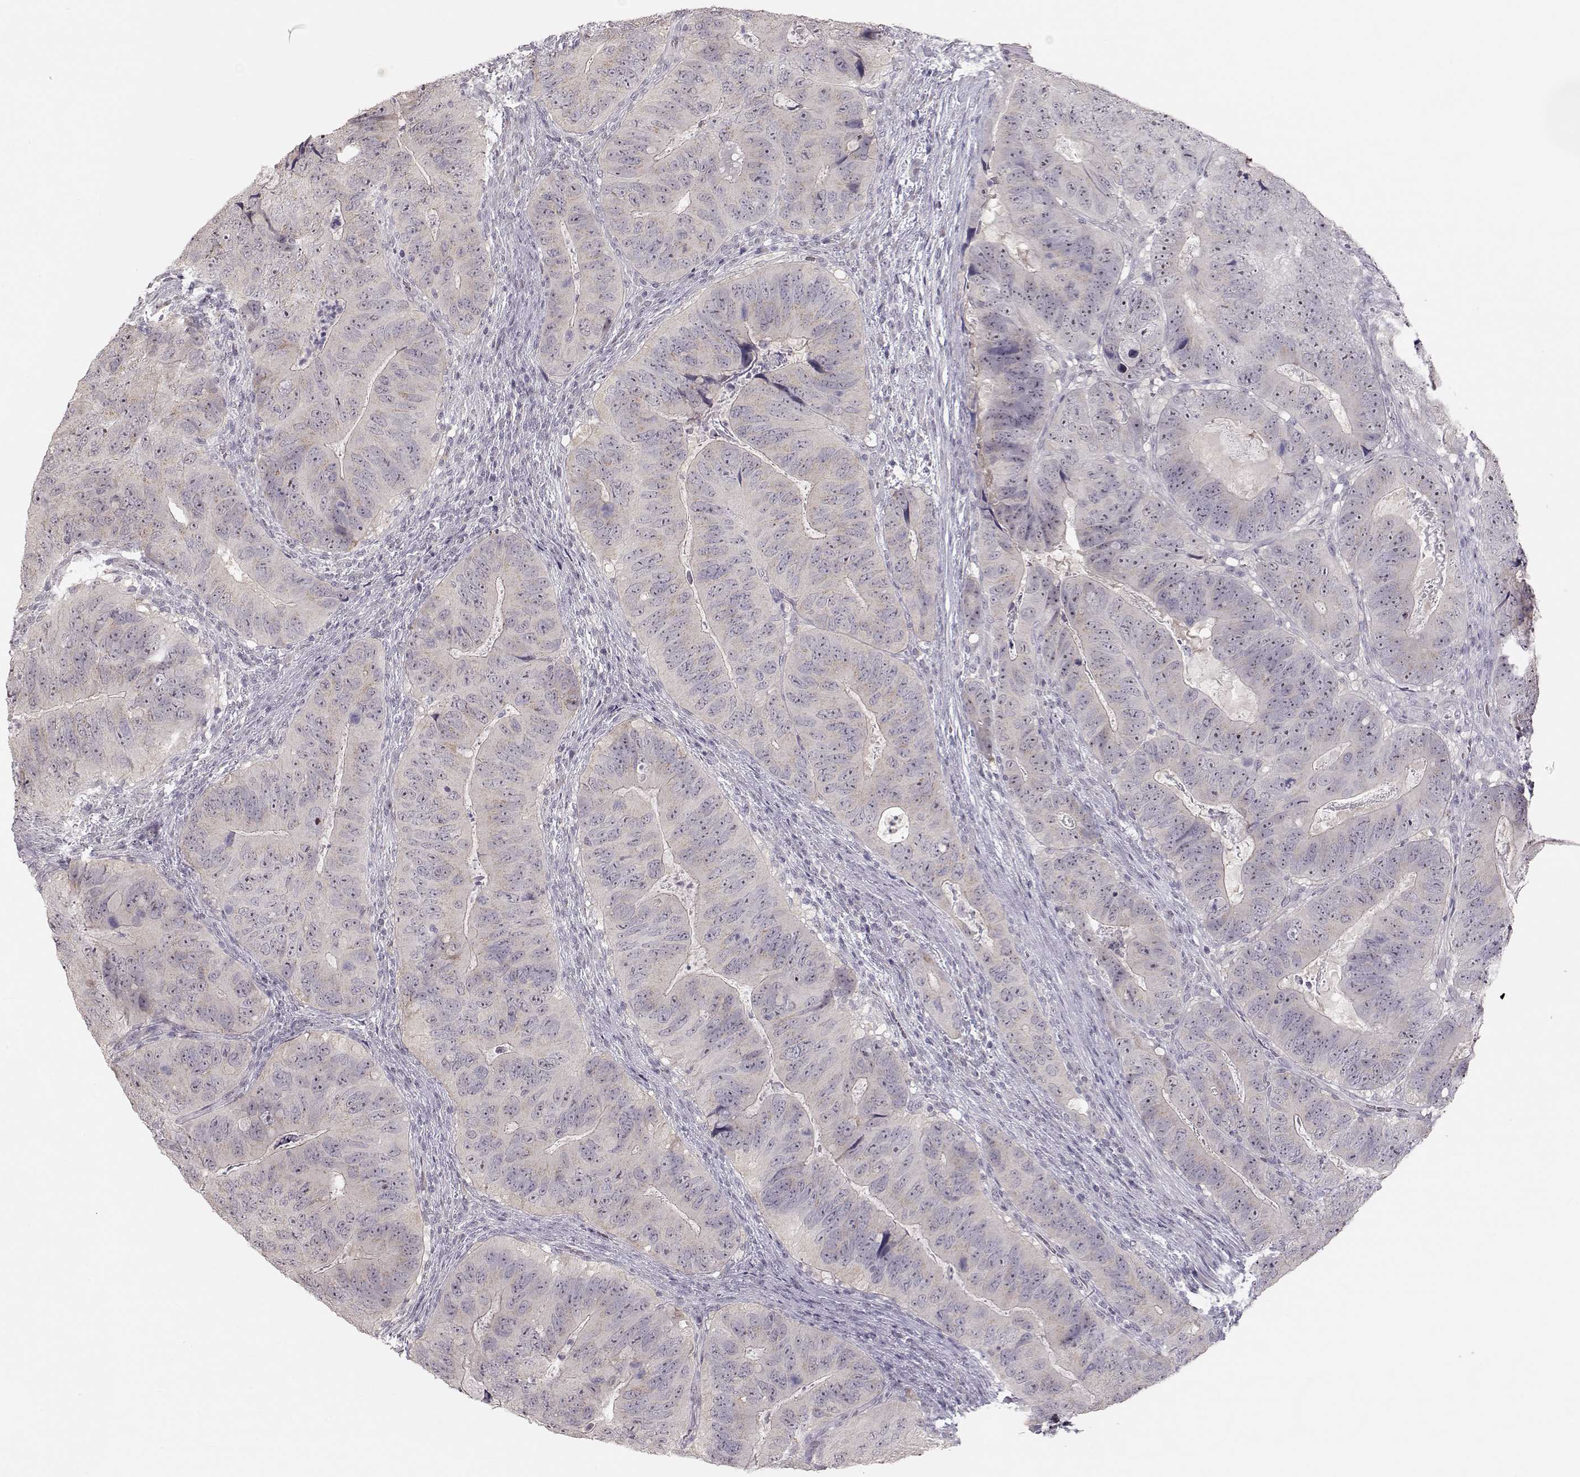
{"staining": {"intensity": "negative", "quantity": "none", "location": "none"}, "tissue": "colorectal cancer", "cell_type": "Tumor cells", "image_type": "cancer", "snomed": [{"axis": "morphology", "description": "Adenocarcinoma, NOS"}, {"axis": "topography", "description": "Colon"}], "caption": "An image of colorectal cancer (adenocarcinoma) stained for a protein exhibits no brown staining in tumor cells.", "gene": "FAM205A", "patient": {"sex": "male", "age": 79}}